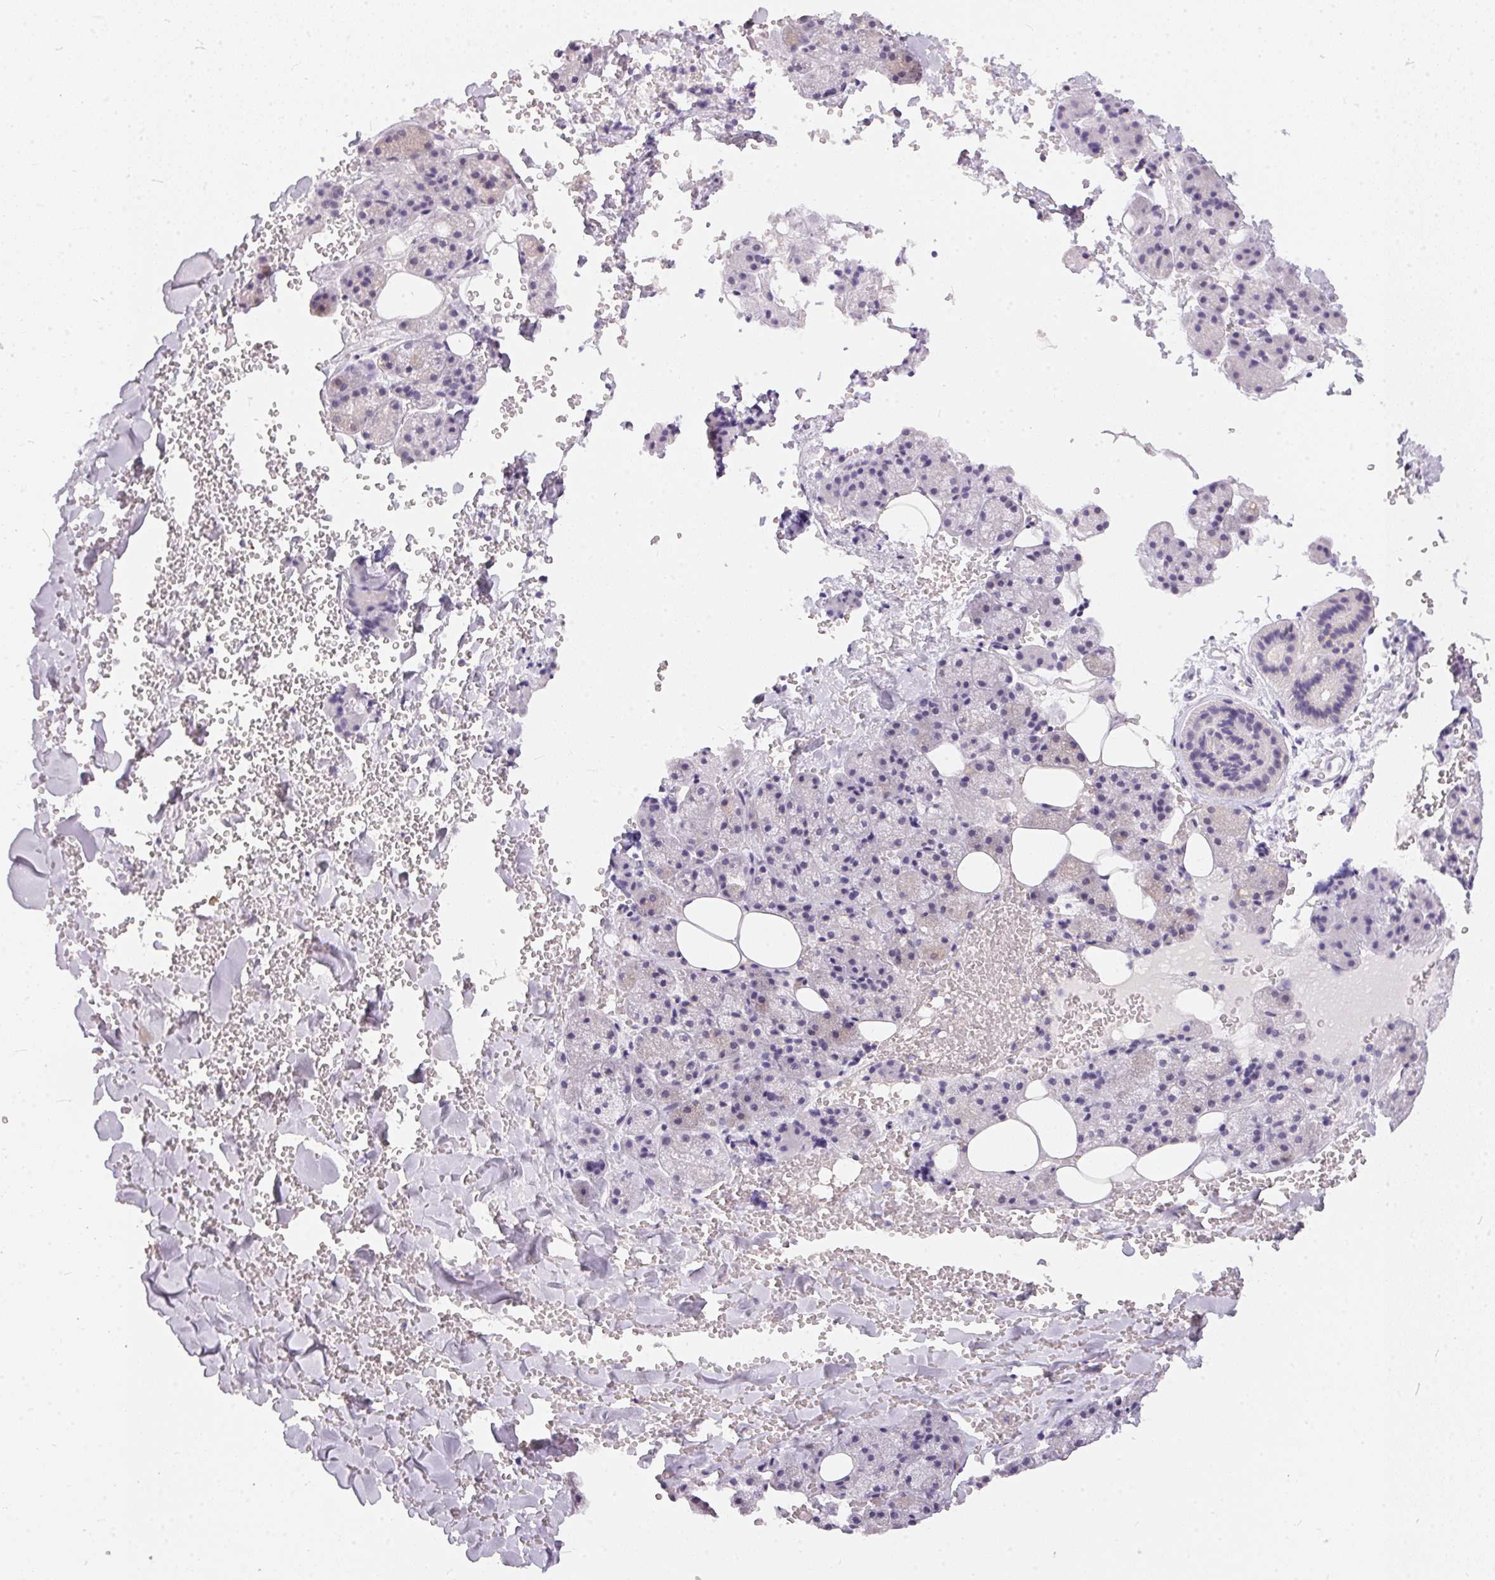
{"staining": {"intensity": "weak", "quantity": "<25%", "location": "cytoplasmic/membranous"}, "tissue": "salivary gland", "cell_type": "Glandular cells", "image_type": "normal", "snomed": [{"axis": "morphology", "description": "Normal tissue, NOS"}, {"axis": "topography", "description": "Salivary gland"}, {"axis": "topography", "description": "Peripheral nerve tissue"}], "caption": "This photomicrograph is of benign salivary gland stained with immunohistochemistry to label a protein in brown with the nuclei are counter-stained blue. There is no staining in glandular cells. (Brightfield microscopy of DAB immunohistochemistry at high magnification).", "gene": "BLMH", "patient": {"sex": "male", "age": 38}}